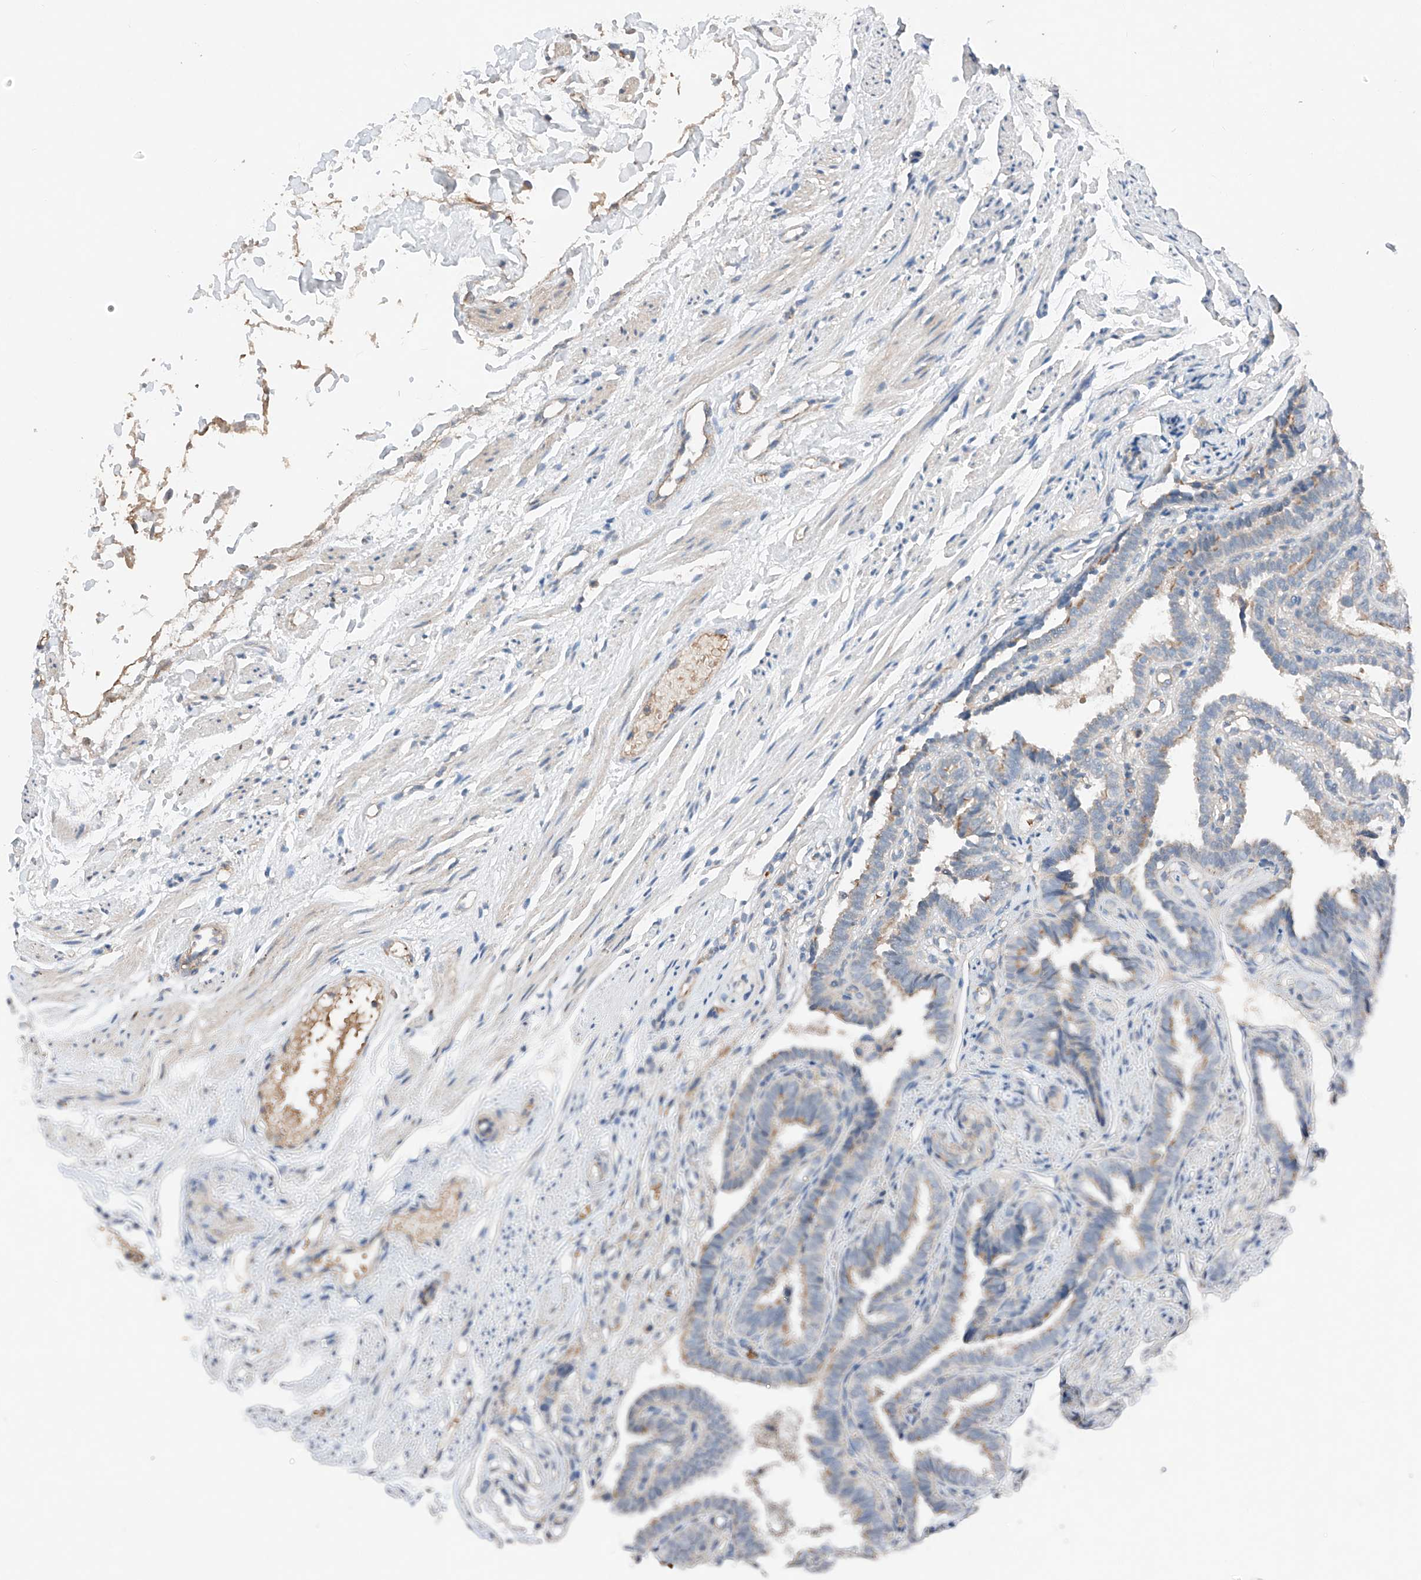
{"staining": {"intensity": "weak", "quantity": "25%-75%", "location": "cytoplasmic/membranous,nuclear"}, "tissue": "fallopian tube", "cell_type": "Glandular cells", "image_type": "normal", "snomed": [{"axis": "morphology", "description": "Normal tissue, NOS"}, {"axis": "topography", "description": "Fallopian tube"}], "caption": "Immunohistochemical staining of normal fallopian tube displays 25%-75% levels of weak cytoplasmic/membranous,nuclear protein expression in approximately 25%-75% of glandular cells.", "gene": "TBX4", "patient": {"sex": "female", "age": 39}}